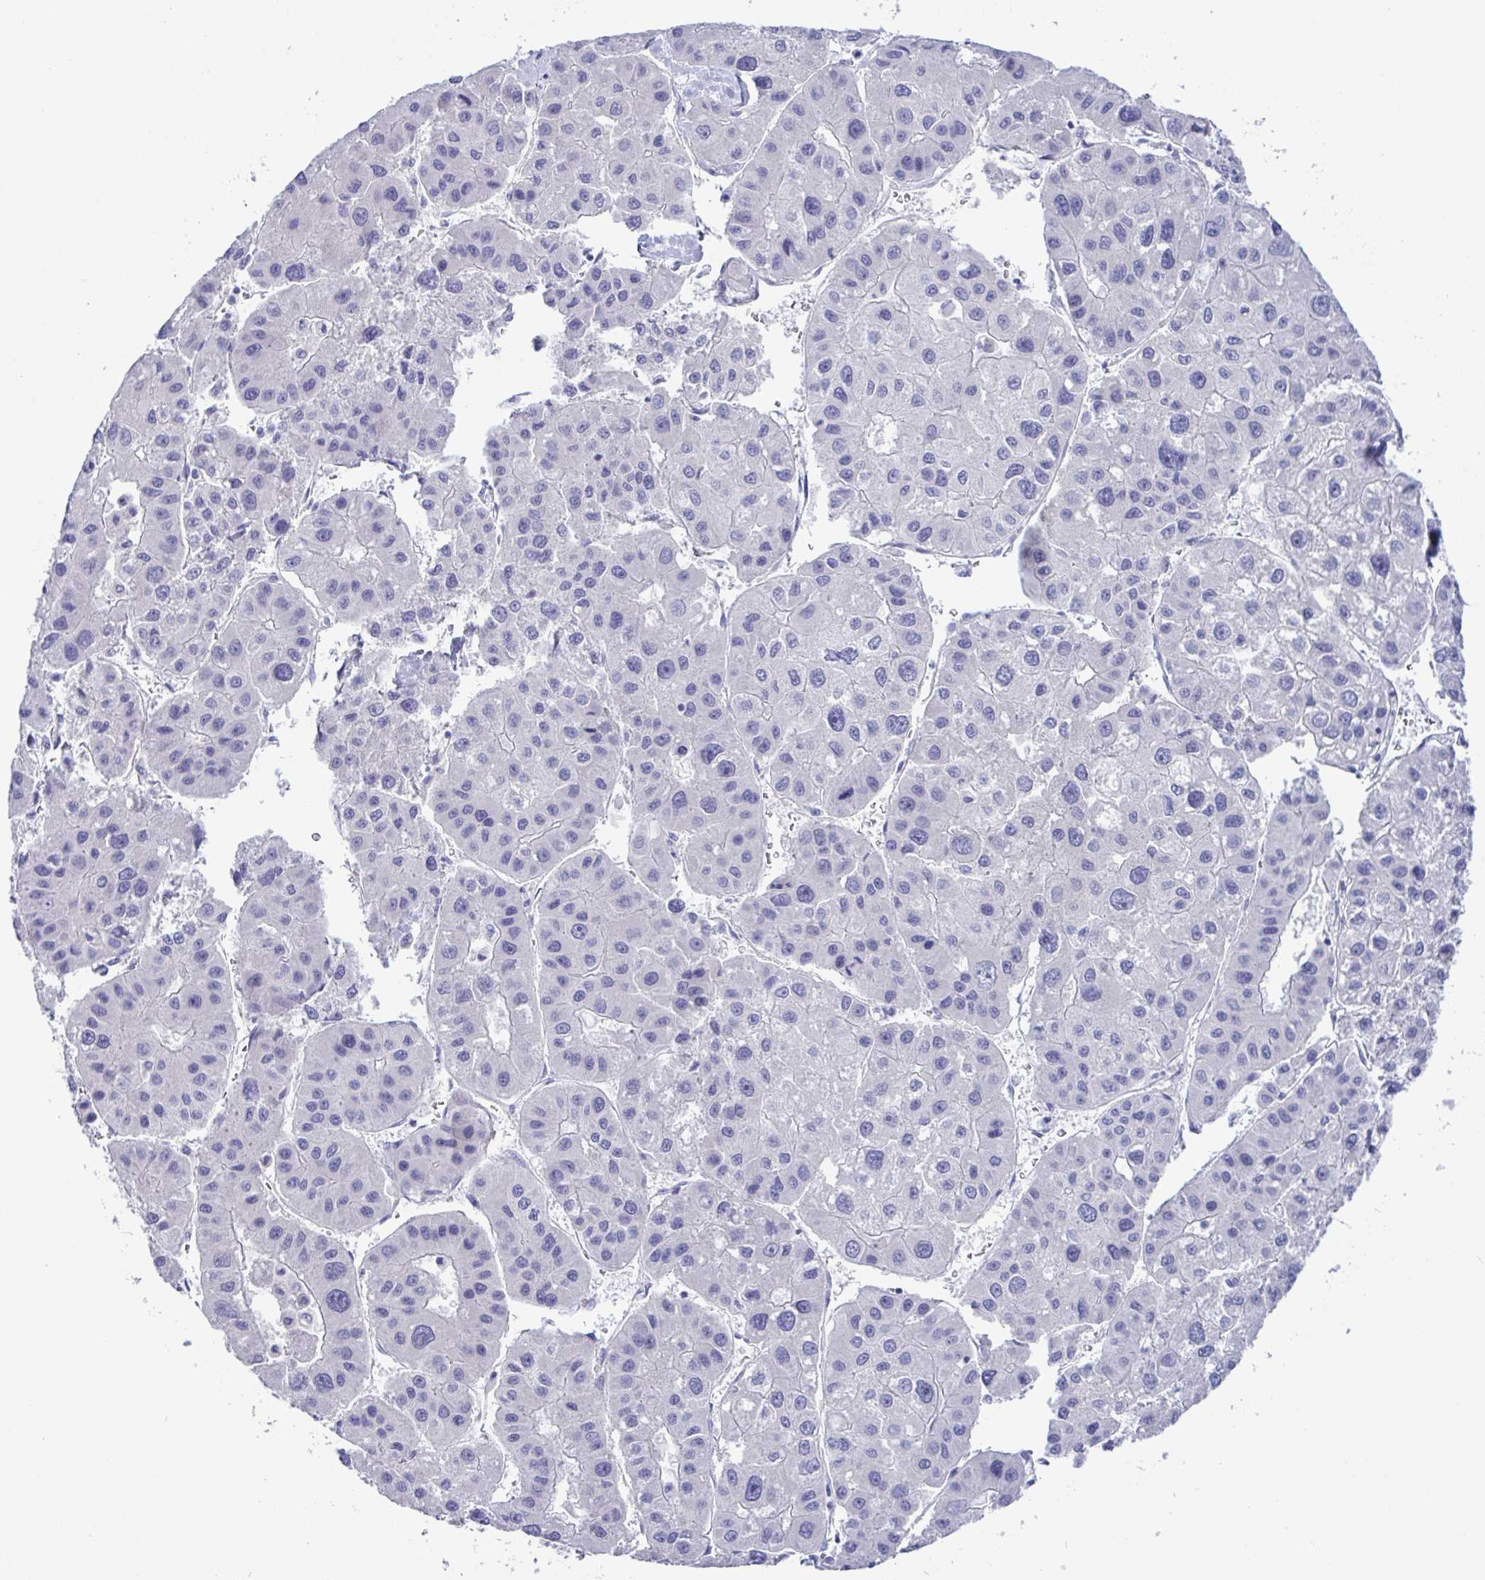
{"staining": {"intensity": "negative", "quantity": "none", "location": "none"}, "tissue": "liver cancer", "cell_type": "Tumor cells", "image_type": "cancer", "snomed": [{"axis": "morphology", "description": "Carcinoma, Hepatocellular, NOS"}, {"axis": "topography", "description": "Liver"}], "caption": "Micrograph shows no significant protein staining in tumor cells of liver cancer.", "gene": "MED11", "patient": {"sex": "male", "age": 73}}